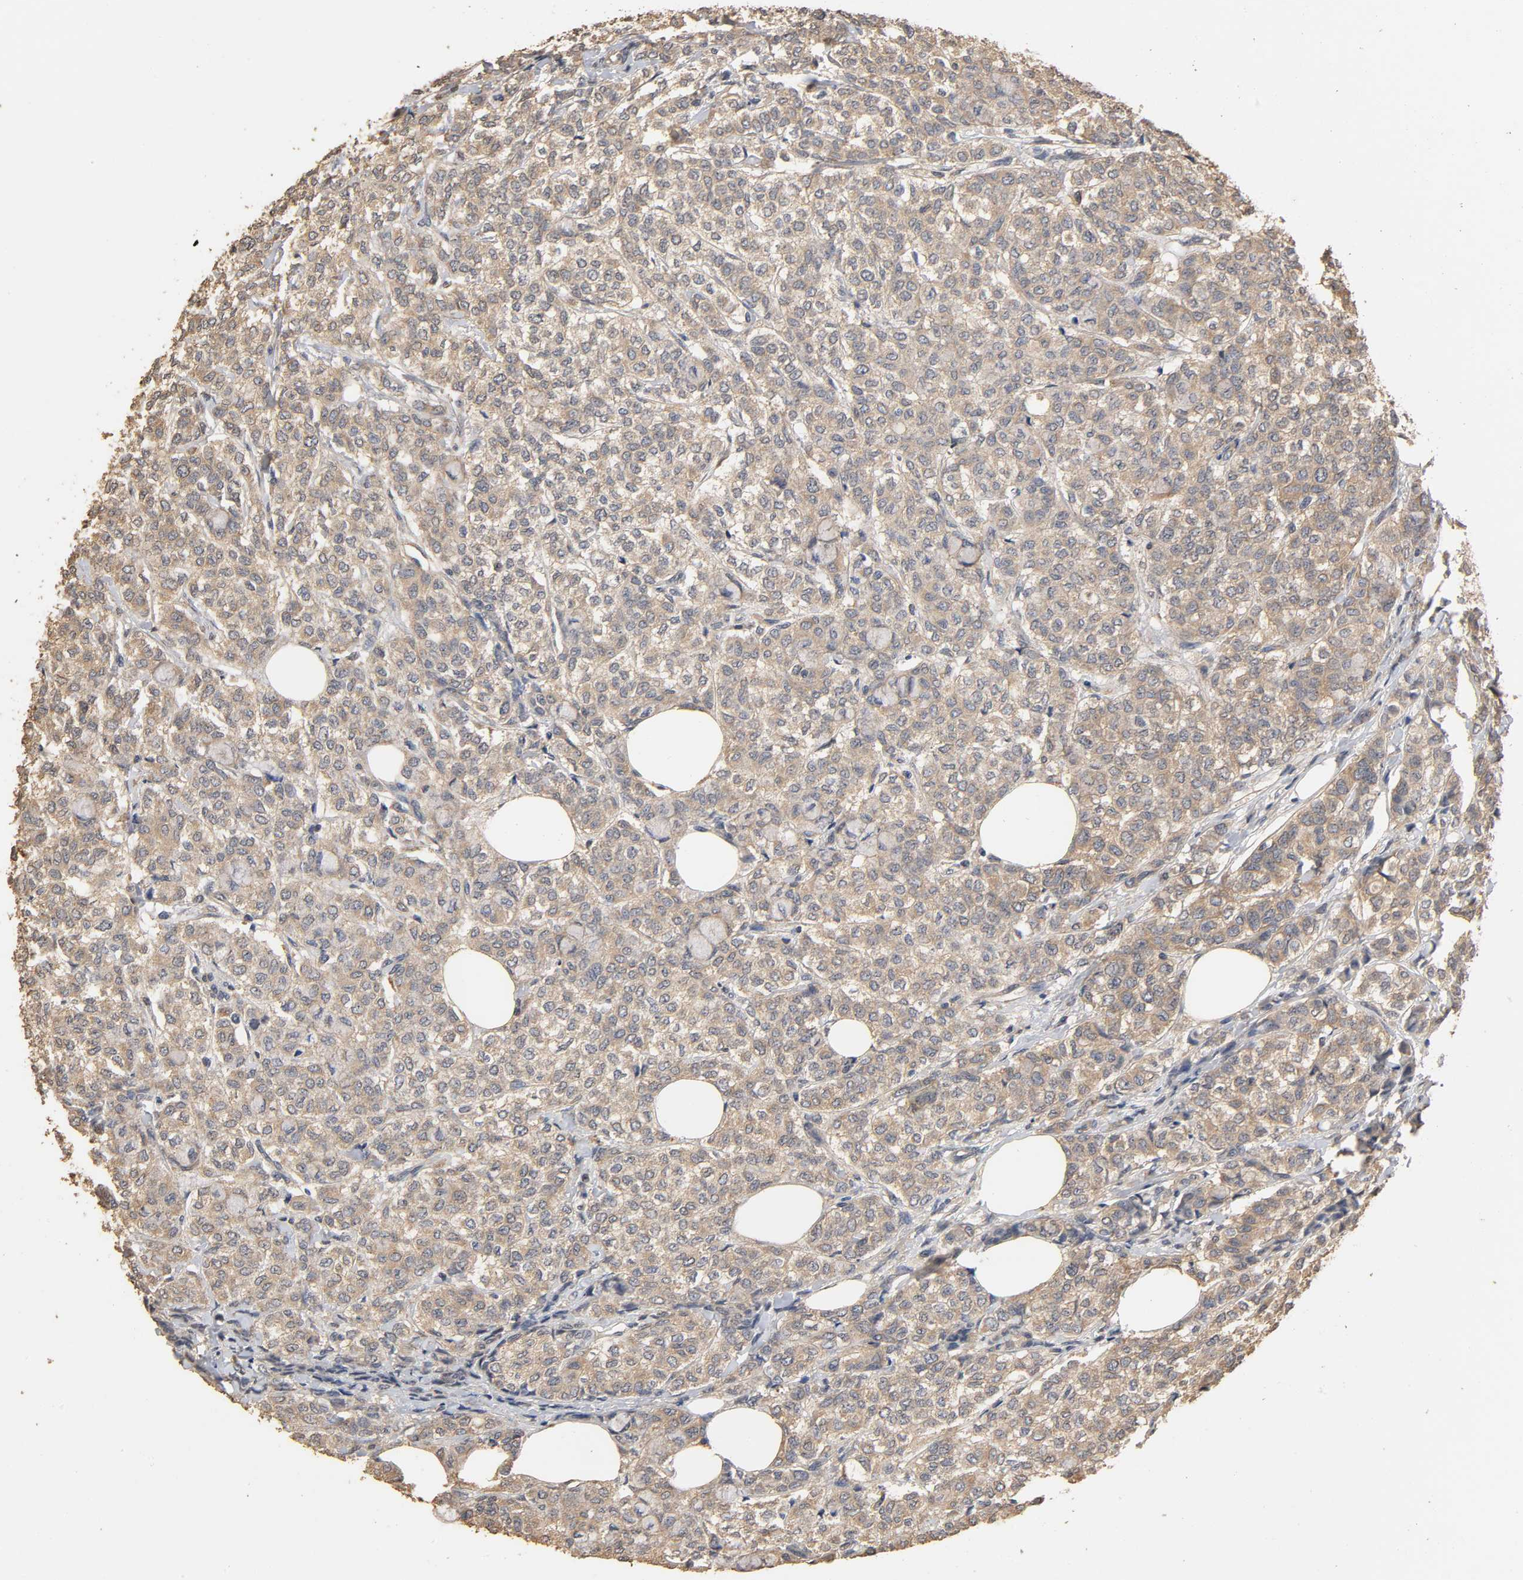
{"staining": {"intensity": "weak", "quantity": ">75%", "location": "cytoplasmic/membranous"}, "tissue": "breast cancer", "cell_type": "Tumor cells", "image_type": "cancer", "snomed": [{"axis": "morphology", "description": "Lobular carcinoma"}, {"axis": "topography", "description": "Breast"}], "caption": "The photomicrograph reveals immunohistochemical staining of lobular carcinoma (breast). There is weak cytoplasmic/membranous positivity is identified in about >75% of tumor cells. Using DAB (brown) and hematoxylin (blue) stains, captured at high magnification using brightfield microscopy.", "gene": "ARHGEF7", "patient": {"sex": "female", "age": 60}}